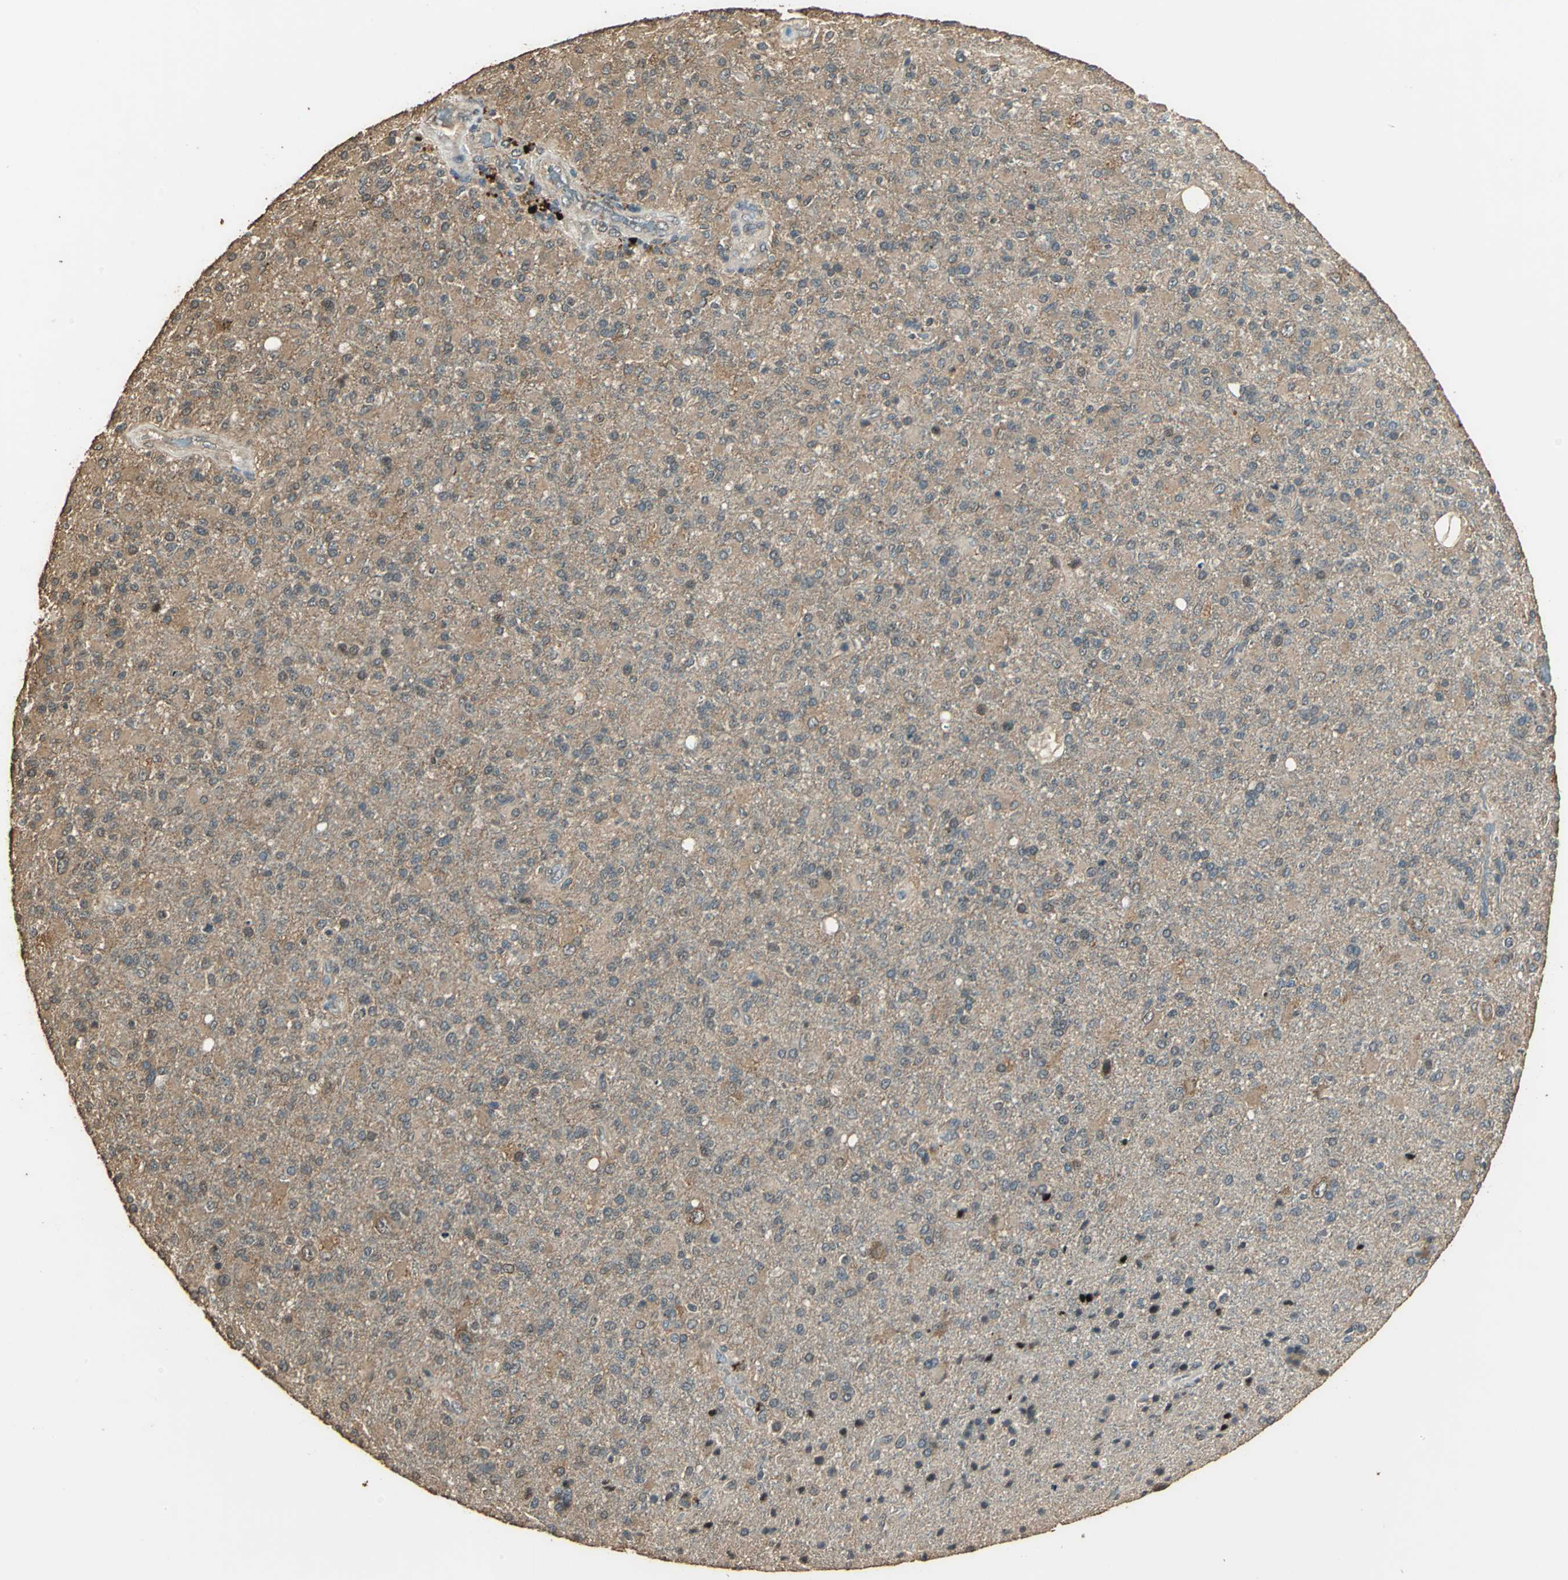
{"staining": {"intensity": "moderate", "quantity": ">75%", "location": "cytoplasmic/membranous"}, "tissue": "glioma", "cell_type": "Tumor cells", "image_type": "cancer", "snomed": [{"axis": "morphology", "description": "Glioma, malignant, High grade"}, {"axis": "topography", "description": "Brain"}], "caption": "Immunohistochemistry (IHC) (DAB (3,3'-diaminobenzidine)) staining of human glioma displays moderate cytoplasmic/membranous protein expression in about >75% of tumor cells.", "gene": "TMPRSS4", "patient": {"sex": "male", "age": 71}}